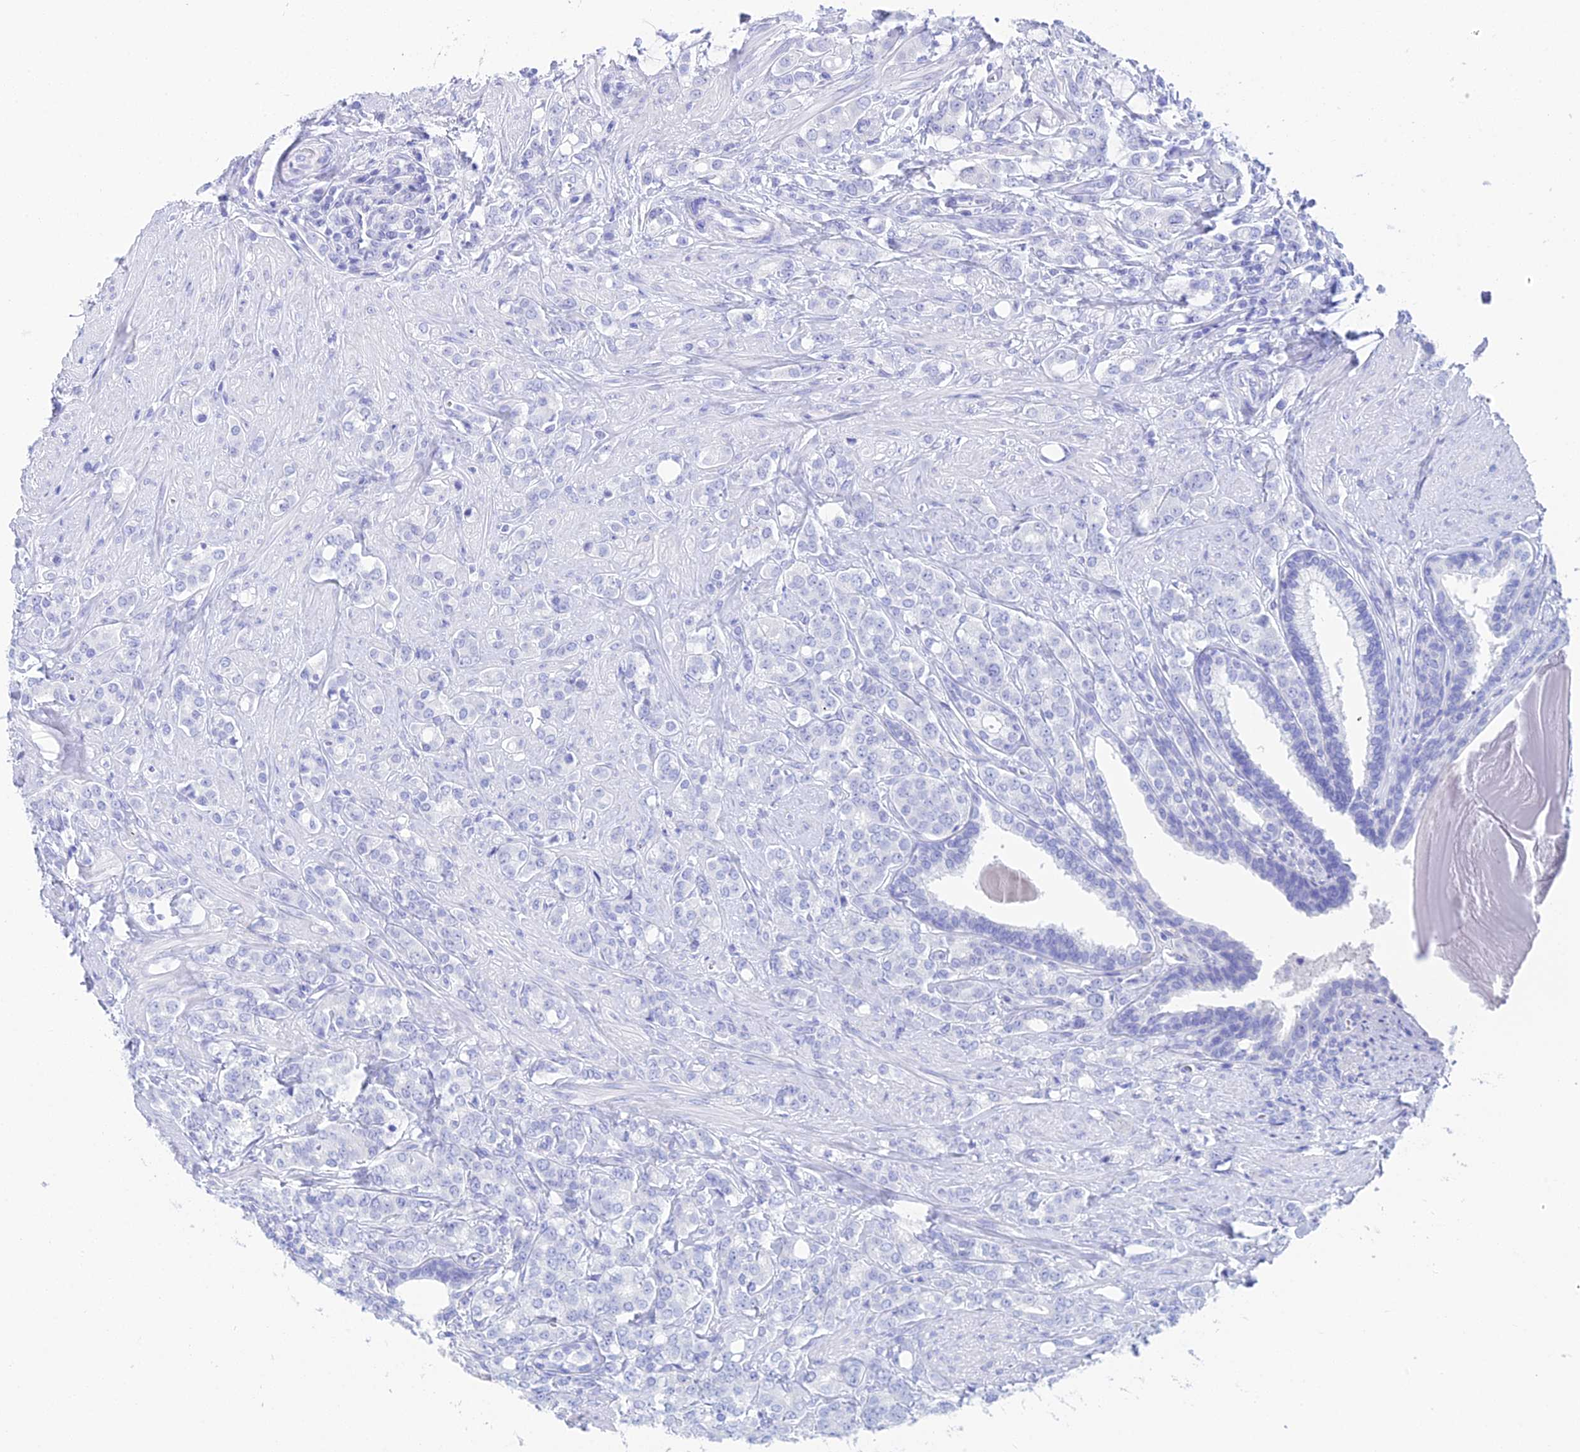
{"staining": {"intensity": "negative", "quantity": "none", "location": "none"}, "tissue": "prostate cancer", "cell_type": "Tumor cells", "image_type": "cancer", "snomed": [{"axis": "morphology", "description": "Adenocarcinoma, High grade"}, {"axis": "topography", "description": "Prostate"}], "caption": "This is an IHC photomicrograph of human prostate cancer. There is no expression in tumor cells.", "gene": "REG1A", "patient": {"sex": "male", "age": 62}}